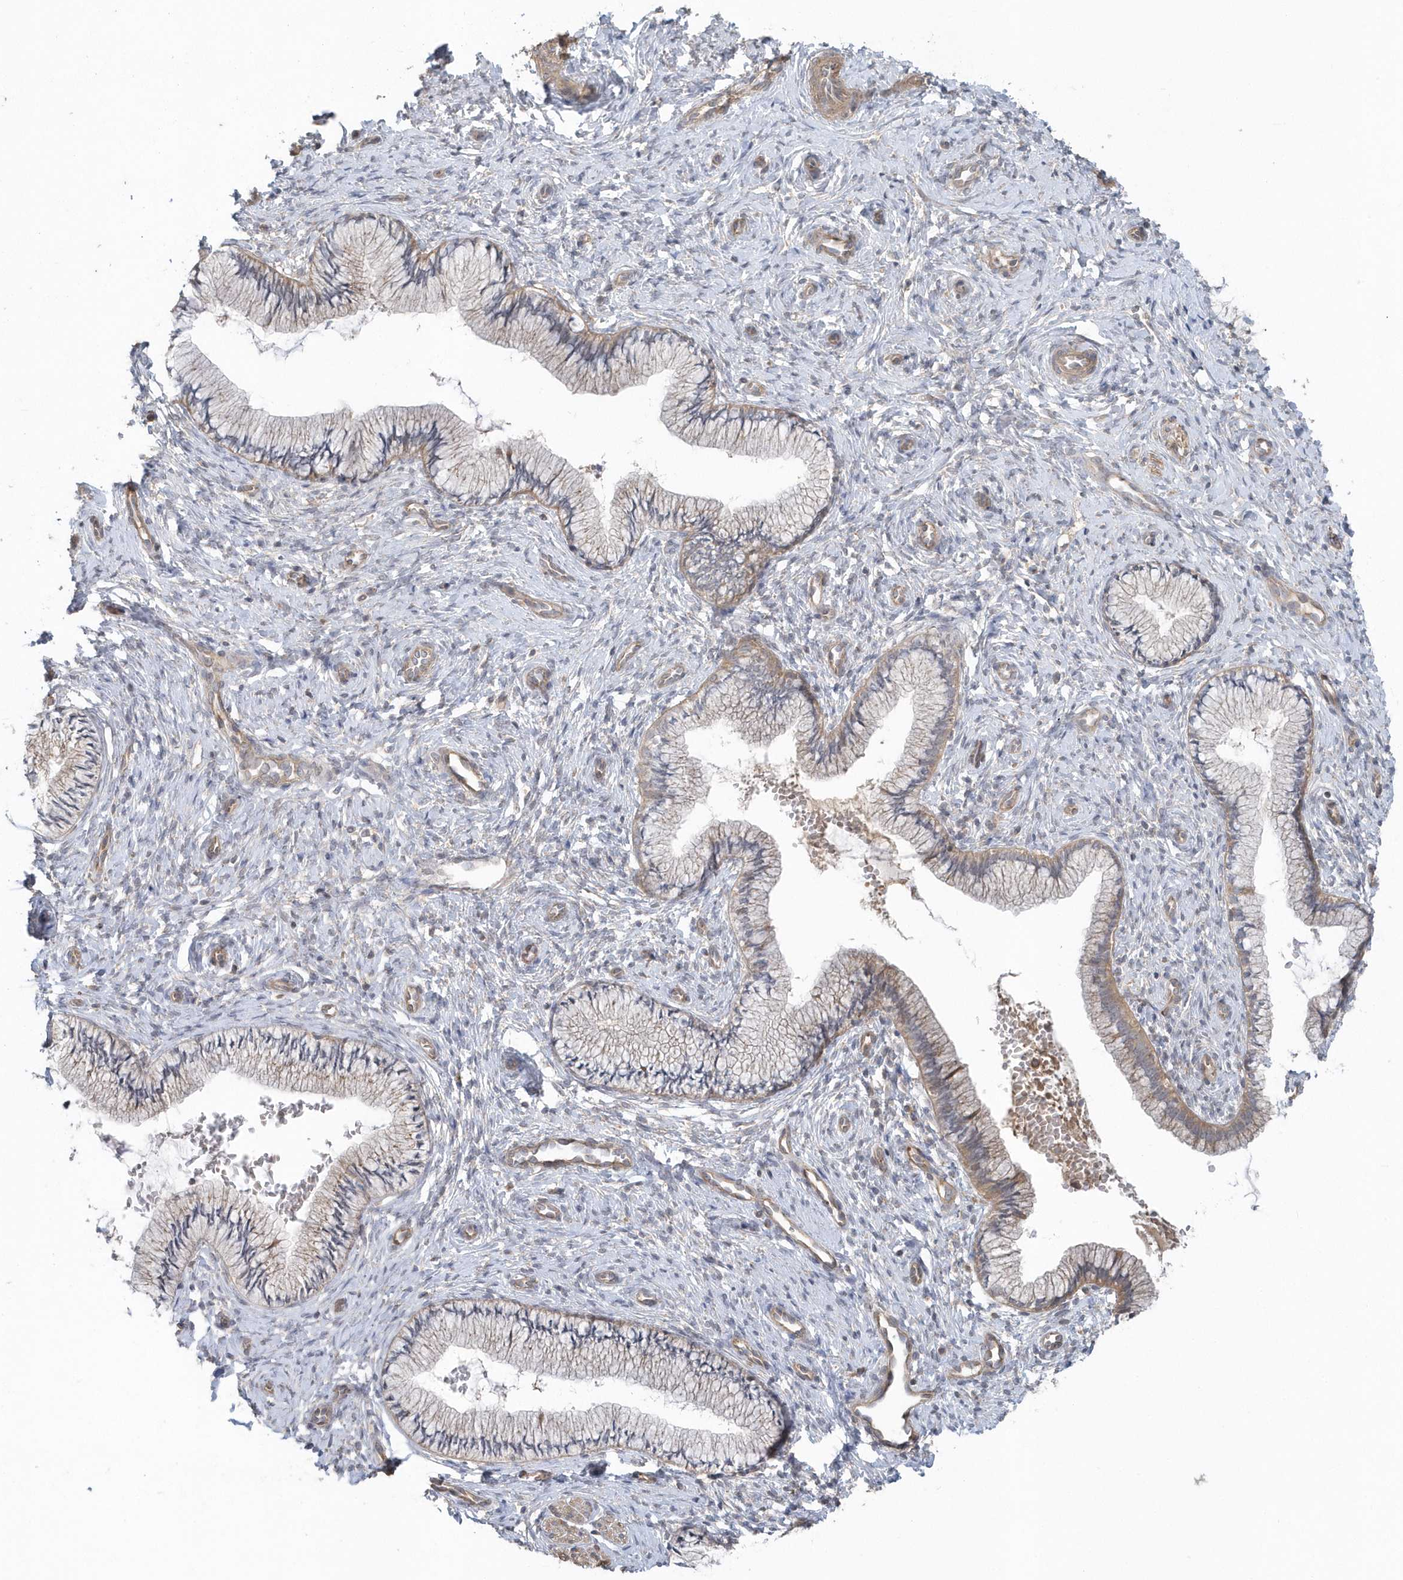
{"staining": {"intensity": "weak", "quantity": ">75%", "location": "cytoplasmic/membranous"}, "tissue": "cervix", "cell_type": "Glandular cells", "image_type": "normal", "snomed": [{"axis": "morphology", "description": "Normal tissue, NOS"}, {"axis": "topography", "description": "Cervix"}], "caption": "Unremarkable cervix exhibits weak cytoplasmic/membranous staining in about >75% of glandular cells.", "gene": "ACTR1A", "patient": {"sex": "female", "age": 27}}